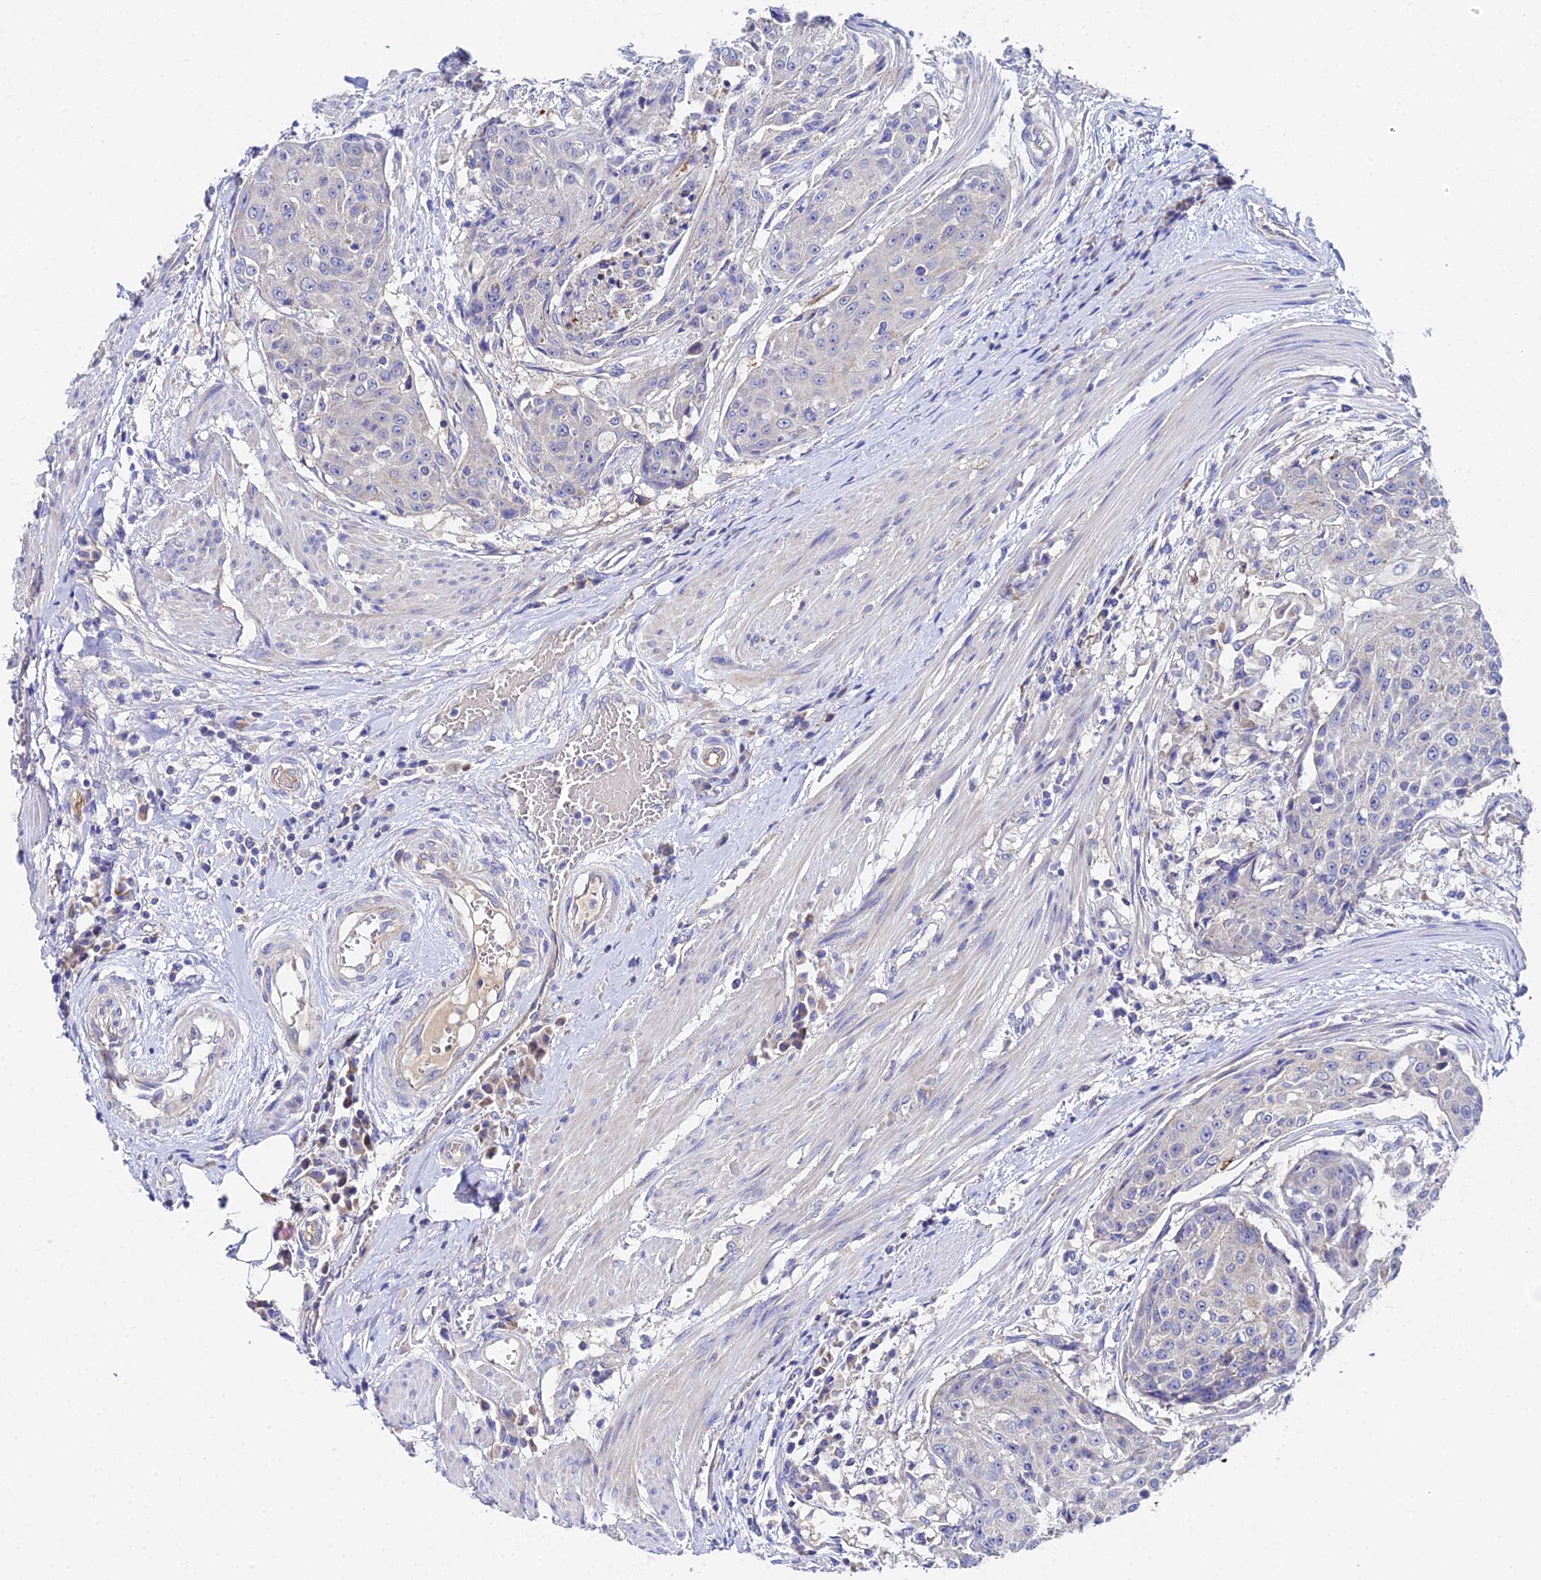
{"staining": {"intensity": "negative", "quantity": "none", "location": "none"}, "tissue": "urothelial cancer", "cell_type": "Tumor cells", "image_type": "cancer", "snomed": [{"axis": "morphology", "description": "Urothelial carcinoma, High grade"}, {"axis": "topography", "description": "Urinary bladder"}], "caption": "DAB immunohistochemical staining of high-grade urothelial carcinoma reveals no significant staining in tumor cells. Brightfield microscopy of IHC stained with DAB (3,3'-diaminobenzidine) (brown) and hematoxylin (blue), captured at high magnification.", "gene": "UBE2L3", "patient": {"sex": "female", "age": 63}}